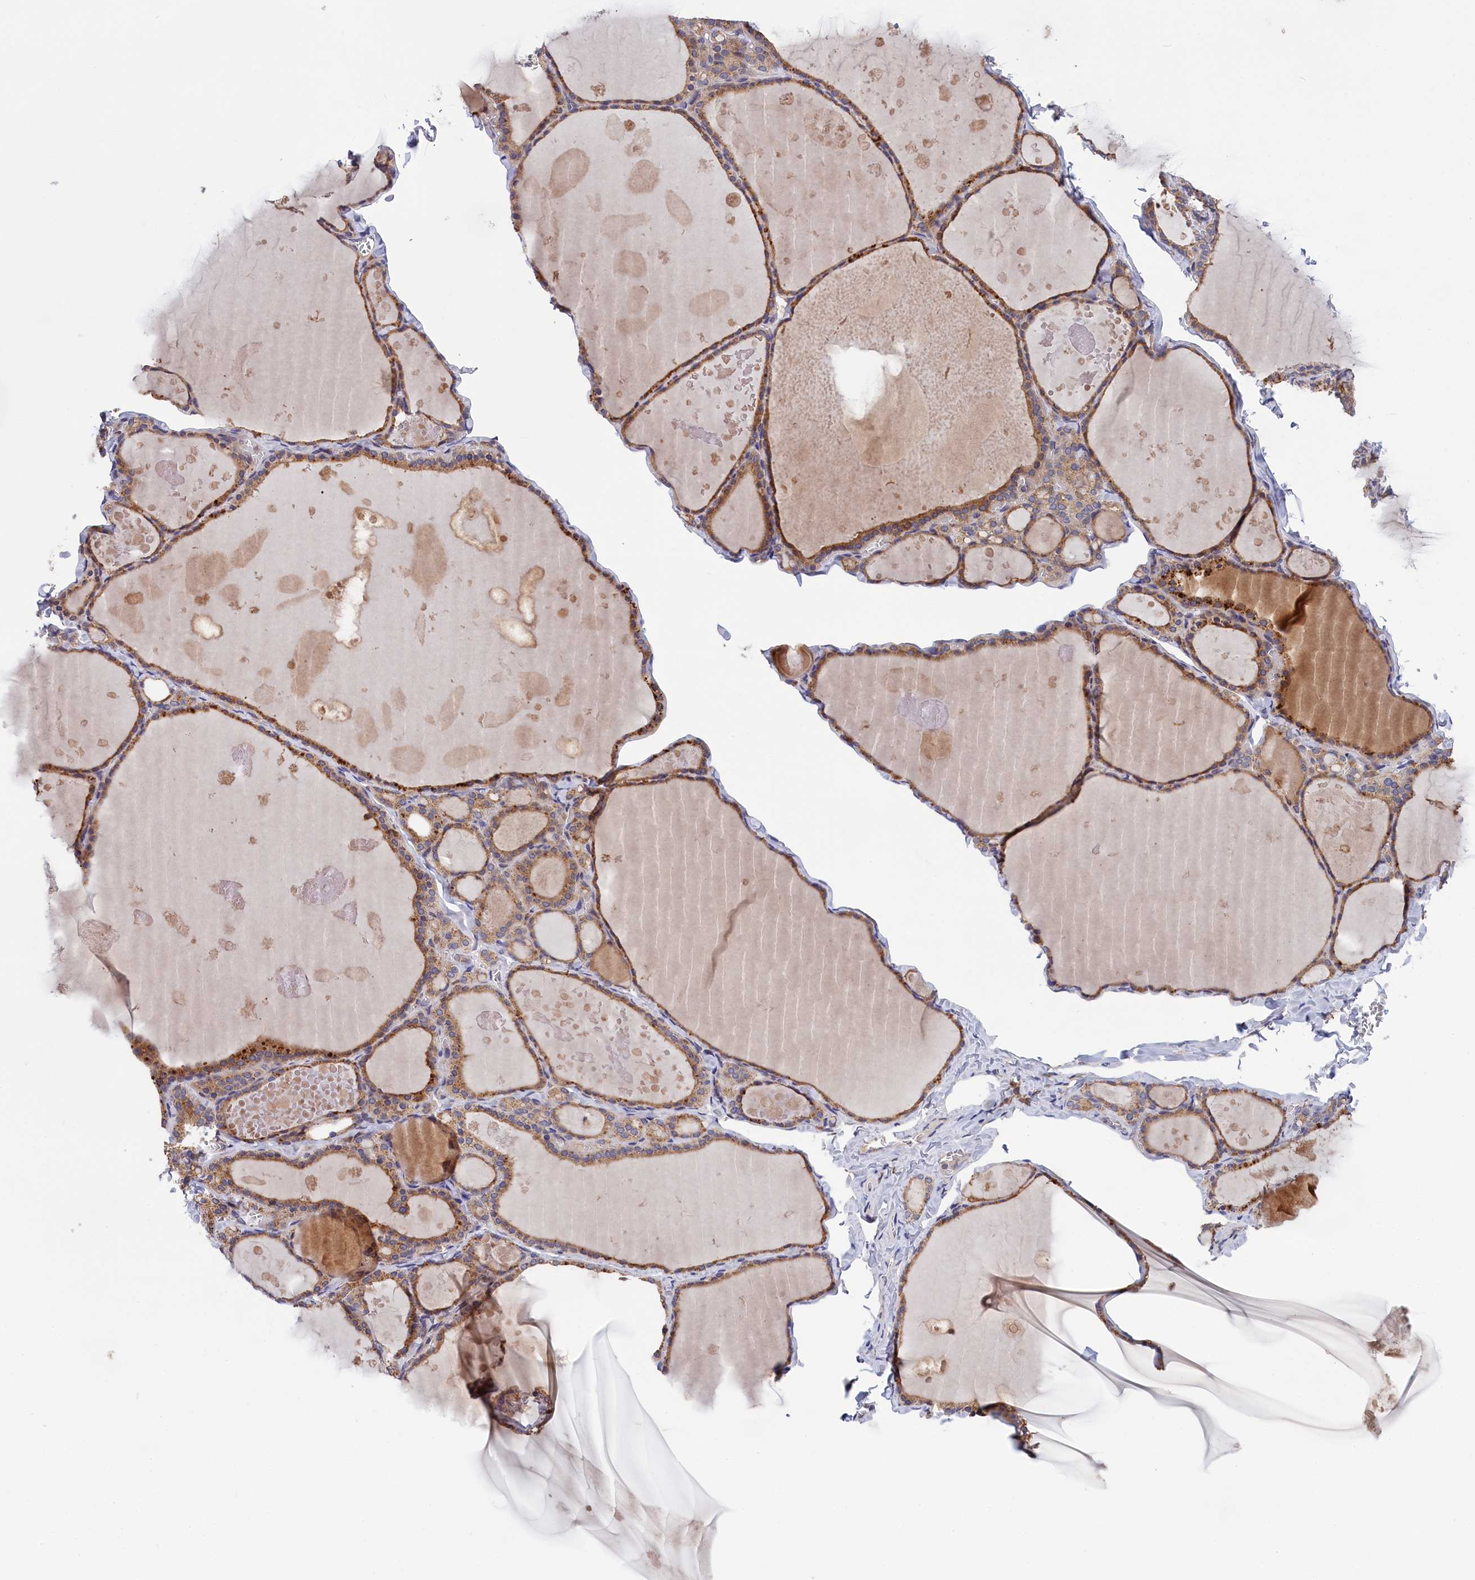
{"staining": {"intensity": "moderate", "quantity": ">75%", "location": "cytoplasmic/membranous"}, "tissue": "thyroid gland", "cell_type": "Glandular cells", "image_type": "normal", "snomed": [{"axis": "morphology", "description": "Normal tissue, NOS"}, {"axis": "topography", "description": "Thyroid gland"}], "caption": "Protein staining demonstrates moderate cytoplasmic/membranous expression in about >75% of glandular cells in benign thyroid gland. The staining is performed using DAB (3,3'-diaminobenzidine) brown chromogen to label protein expression. The nuclei are counter-stained blue using hematoxylin.", "gene": "CRACD", "patient": {"sex": "male", "age": 56}}